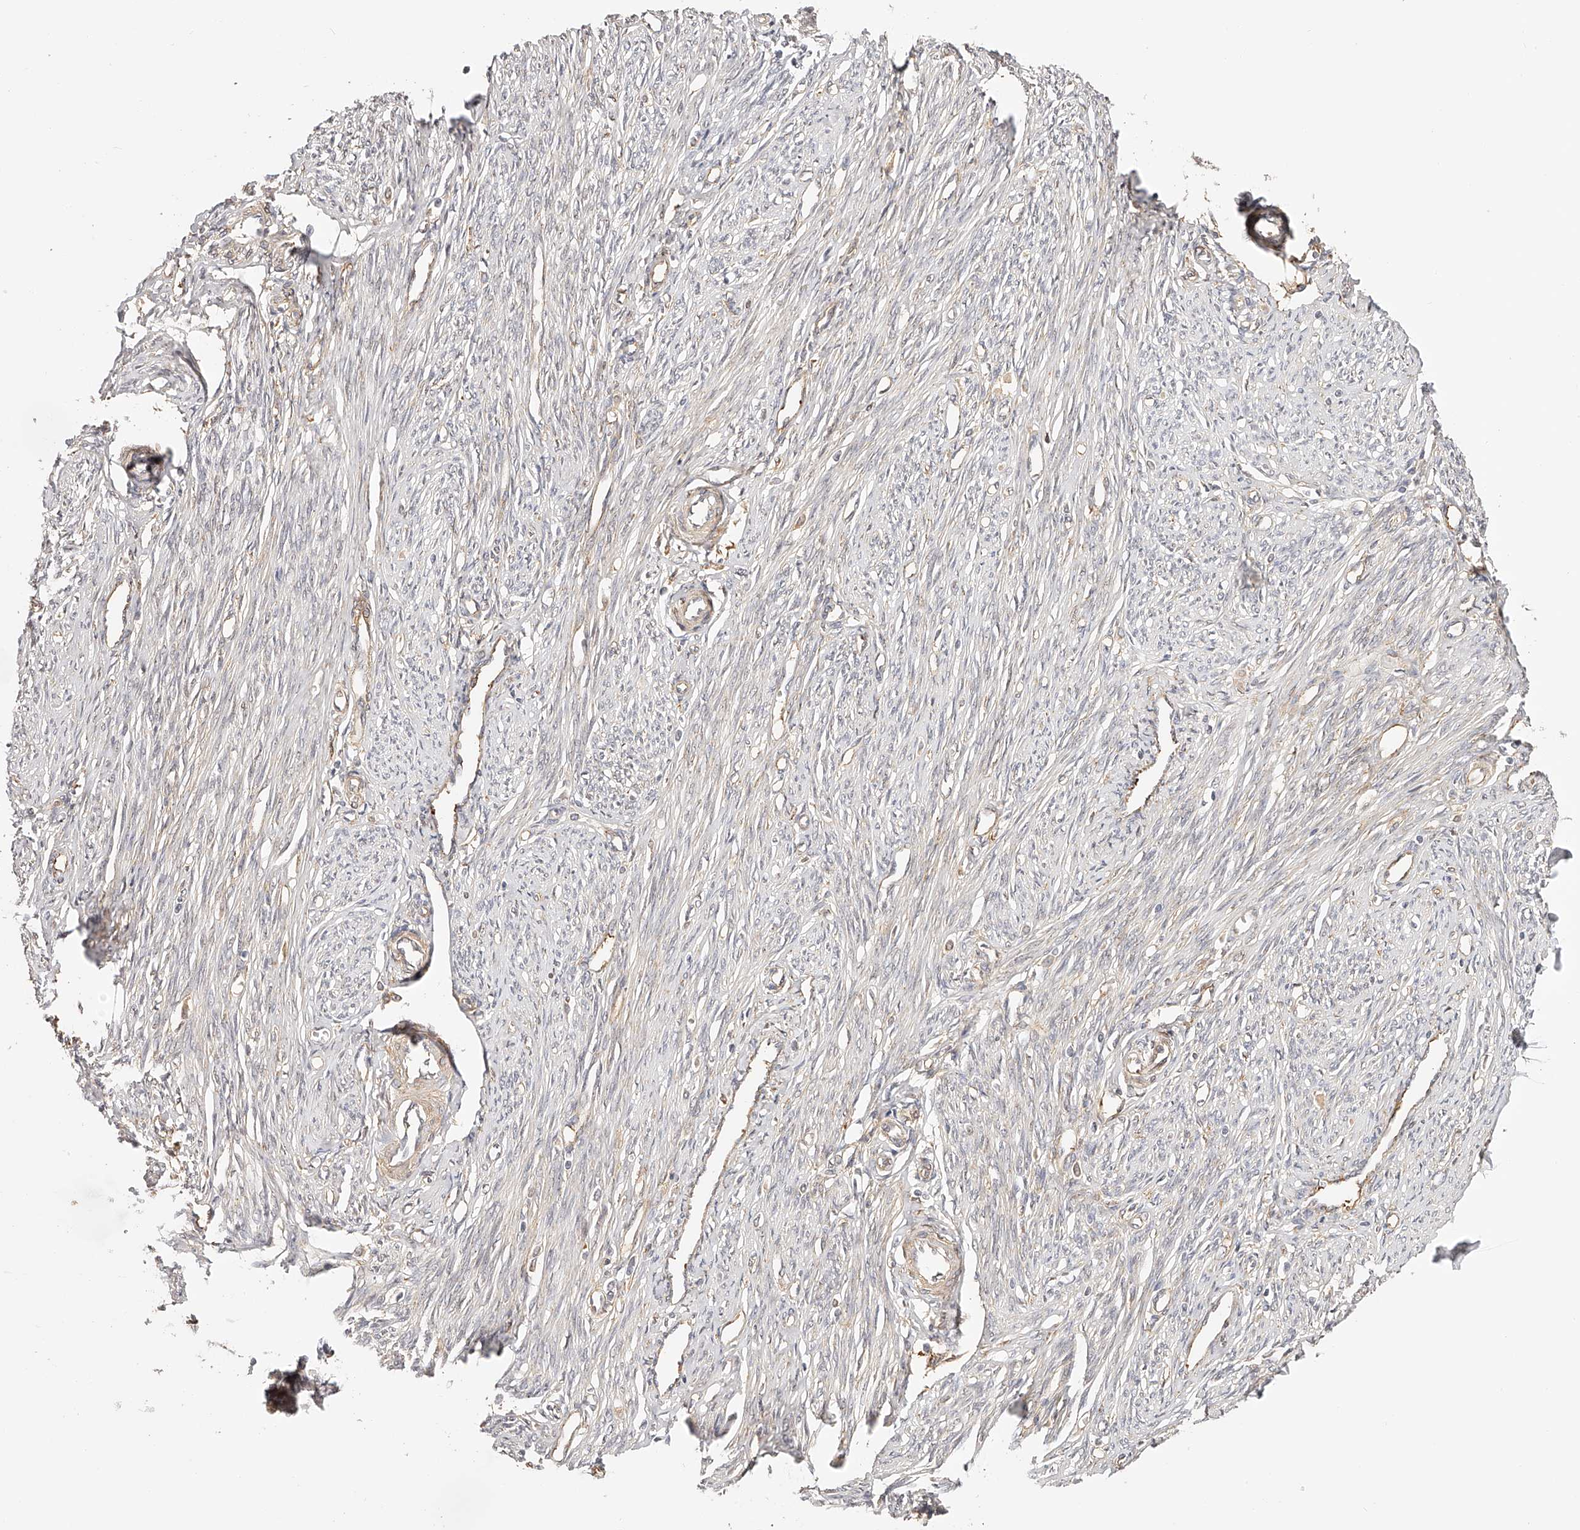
{"staining": {"intensity": "negative", "quantity": "none", "location": "none"}, "tissue": "endometrium", "cell_type": "Cells in endometrial stroma", "image_type": "normal", "snomed": [{"axis": "morphology", "description": "Normal tissue, NOS"}, {"axis": "topography", "description": "Endometrium"}], "caption": "IHC of benign endometrium demonstrates no expression in cells in endometrial stroma.", "gene": "SYNC", "patient": {"sex": "female", "age": 56}}